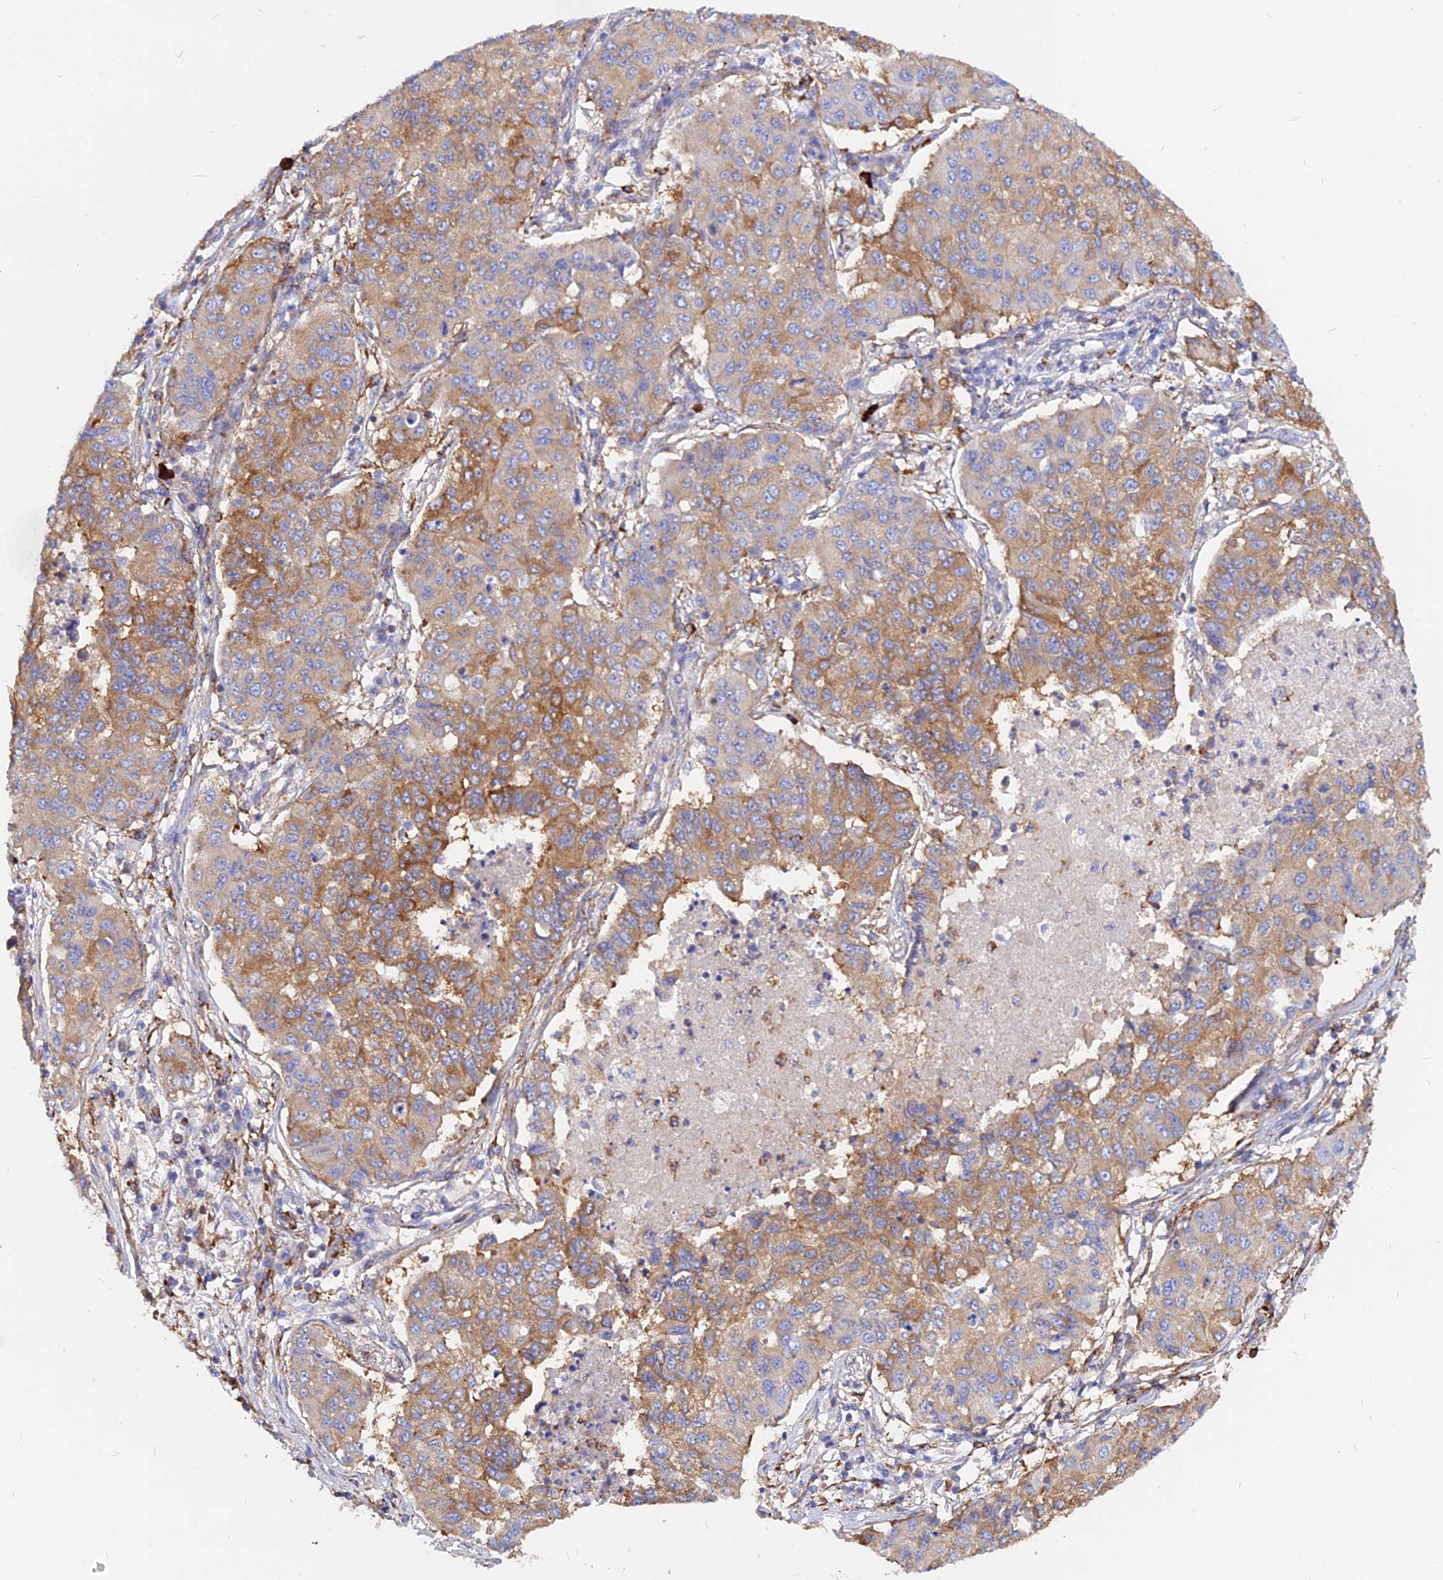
{"staining": {"intensity": "moderate", "quantity": ">75%", "location": "cytoplasmic/membranous"}, "tissue": "lung cancer", "cell_type": "Tumor cells", "image_type": "cancer", "snomed": [{"axis": "morphology", "description": "Squamous cell carcinoma, NOS"}, {"axis": "topography", "description": "Lung"}], "caption": "A micrograph showing moderate cytoplasmic/membranous expression in about >75% of tumor cells in lung squamous cell carcinoma, as visualized by brown immunohistochemical staining.", "gene": "AGTRAP", "patient": {"sex": "male", "age": 74}}